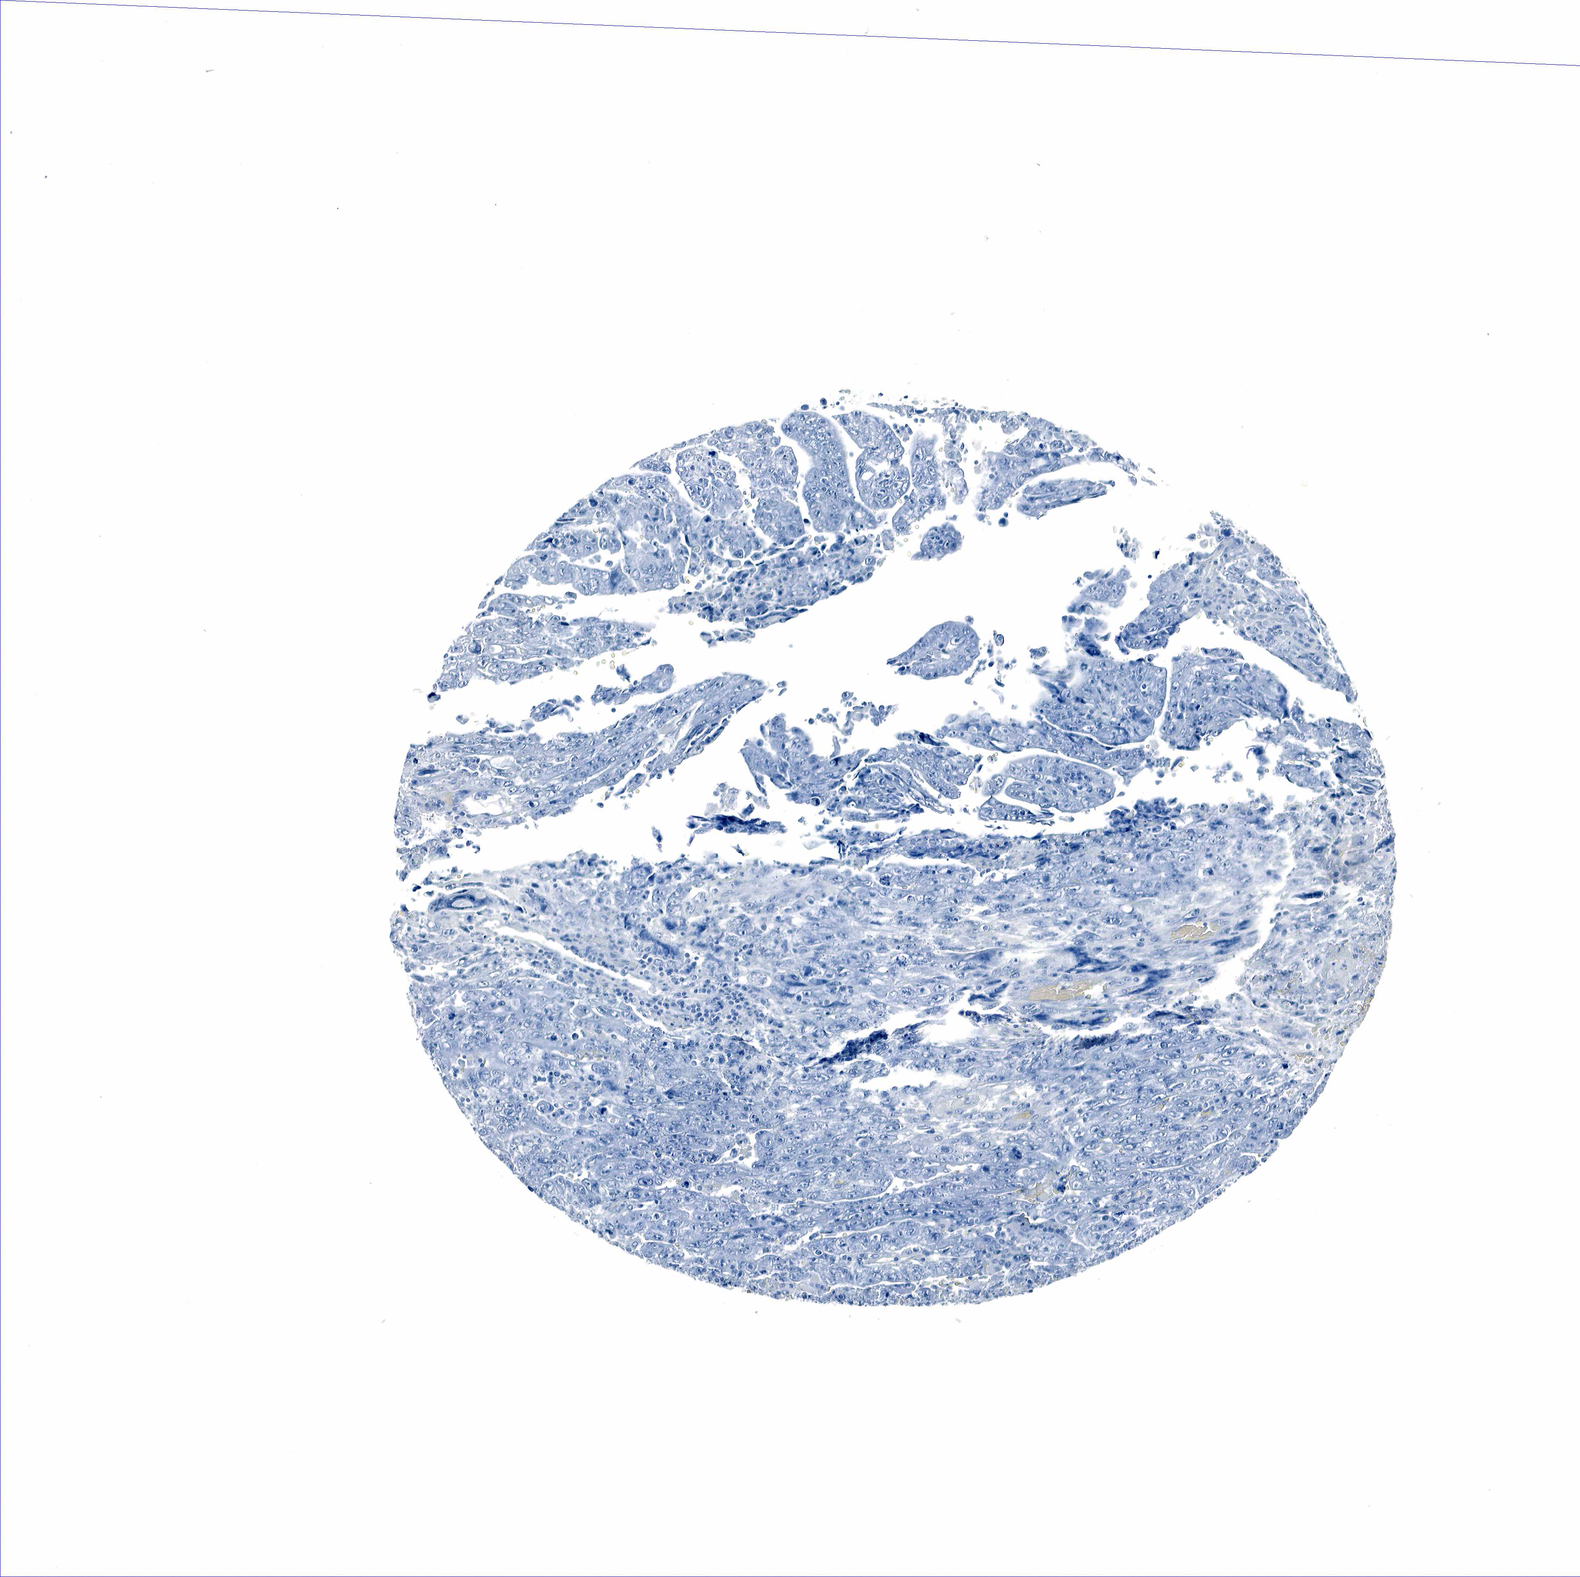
{"staining": {"intensity": "negative", "quantity": "none", "location": "none"}, "tissue": "testis cancer", "cell_type": "Tumor cells", "image_type": "cancer", "snomed": [{"axis": "morphology", "description": "Carcinoma, Embryonal, NOS"}, {"axis": "topography", "description": "Testis"}], "caption": "Testis cancer (embryonal carcinoma) was stained to show a protein in brown. There is no significant expression in tumor cells.", "gene": "GCG", "patient": {"sex": "male", "age": 28}}